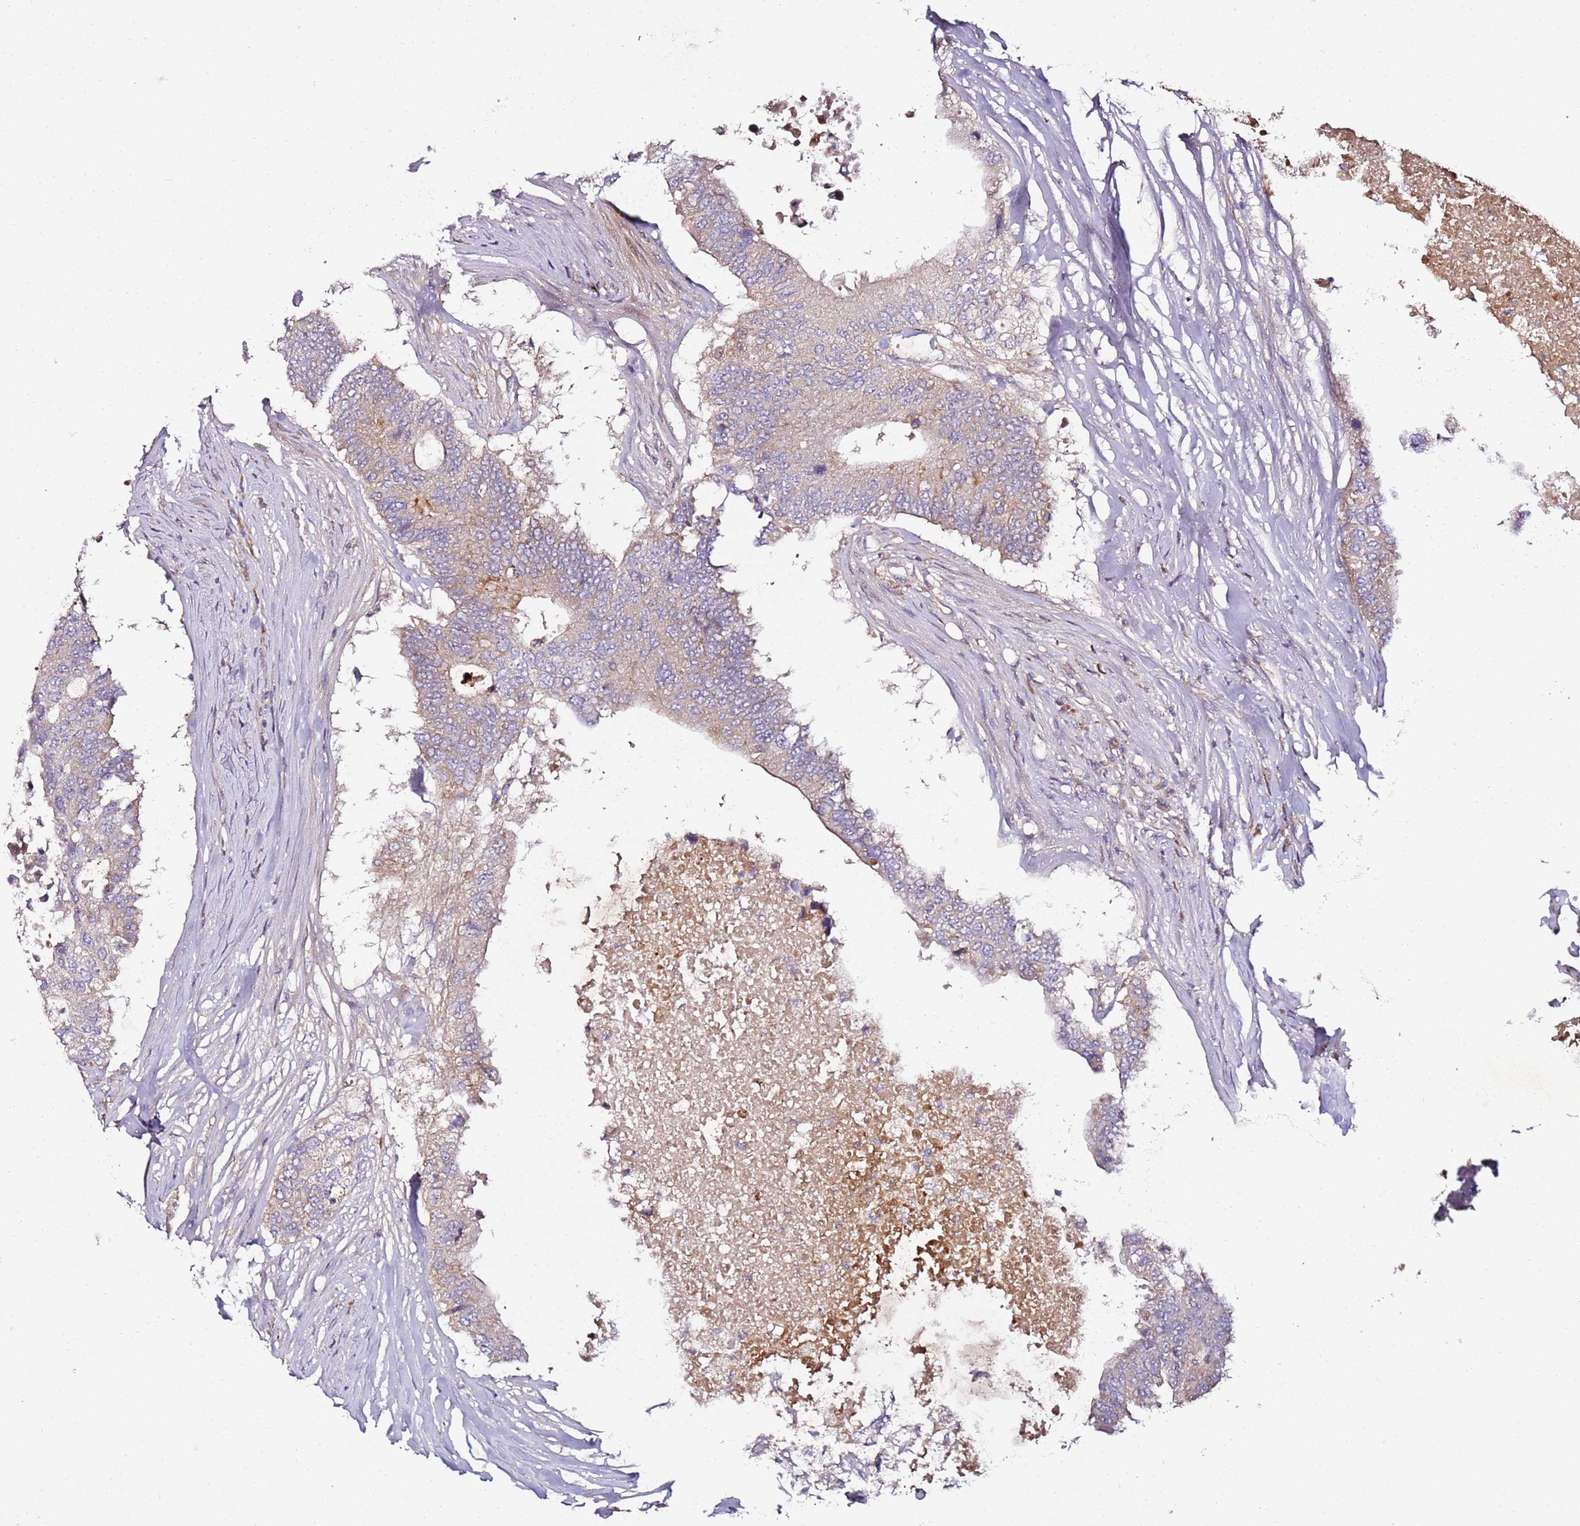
{"staining": {"intensity": "weak", "quantity": "25%-75%", "location": "cytoplasmic/membranous"}, "tissue": "colorectal cancer", "cell_type": "Tumor cells", "image_type": "cancer", "snomed": [{"axis": "morphology", "description": "Adenocarcinoma, NOS"}, {"axis": "topography", "description": "Colon"}], "caption": "Immunohistochemistry (IHC) photomicrograph of colorectal cancer (adenocarcinoma) stained for a protein (brown), which reveals low levels of weak cytoplasmic/membranous expression in approximately 25%-75% of tumor cells.", "gene": "KRTAP21-3", "patient": {"sex": "male", "age": 71}}